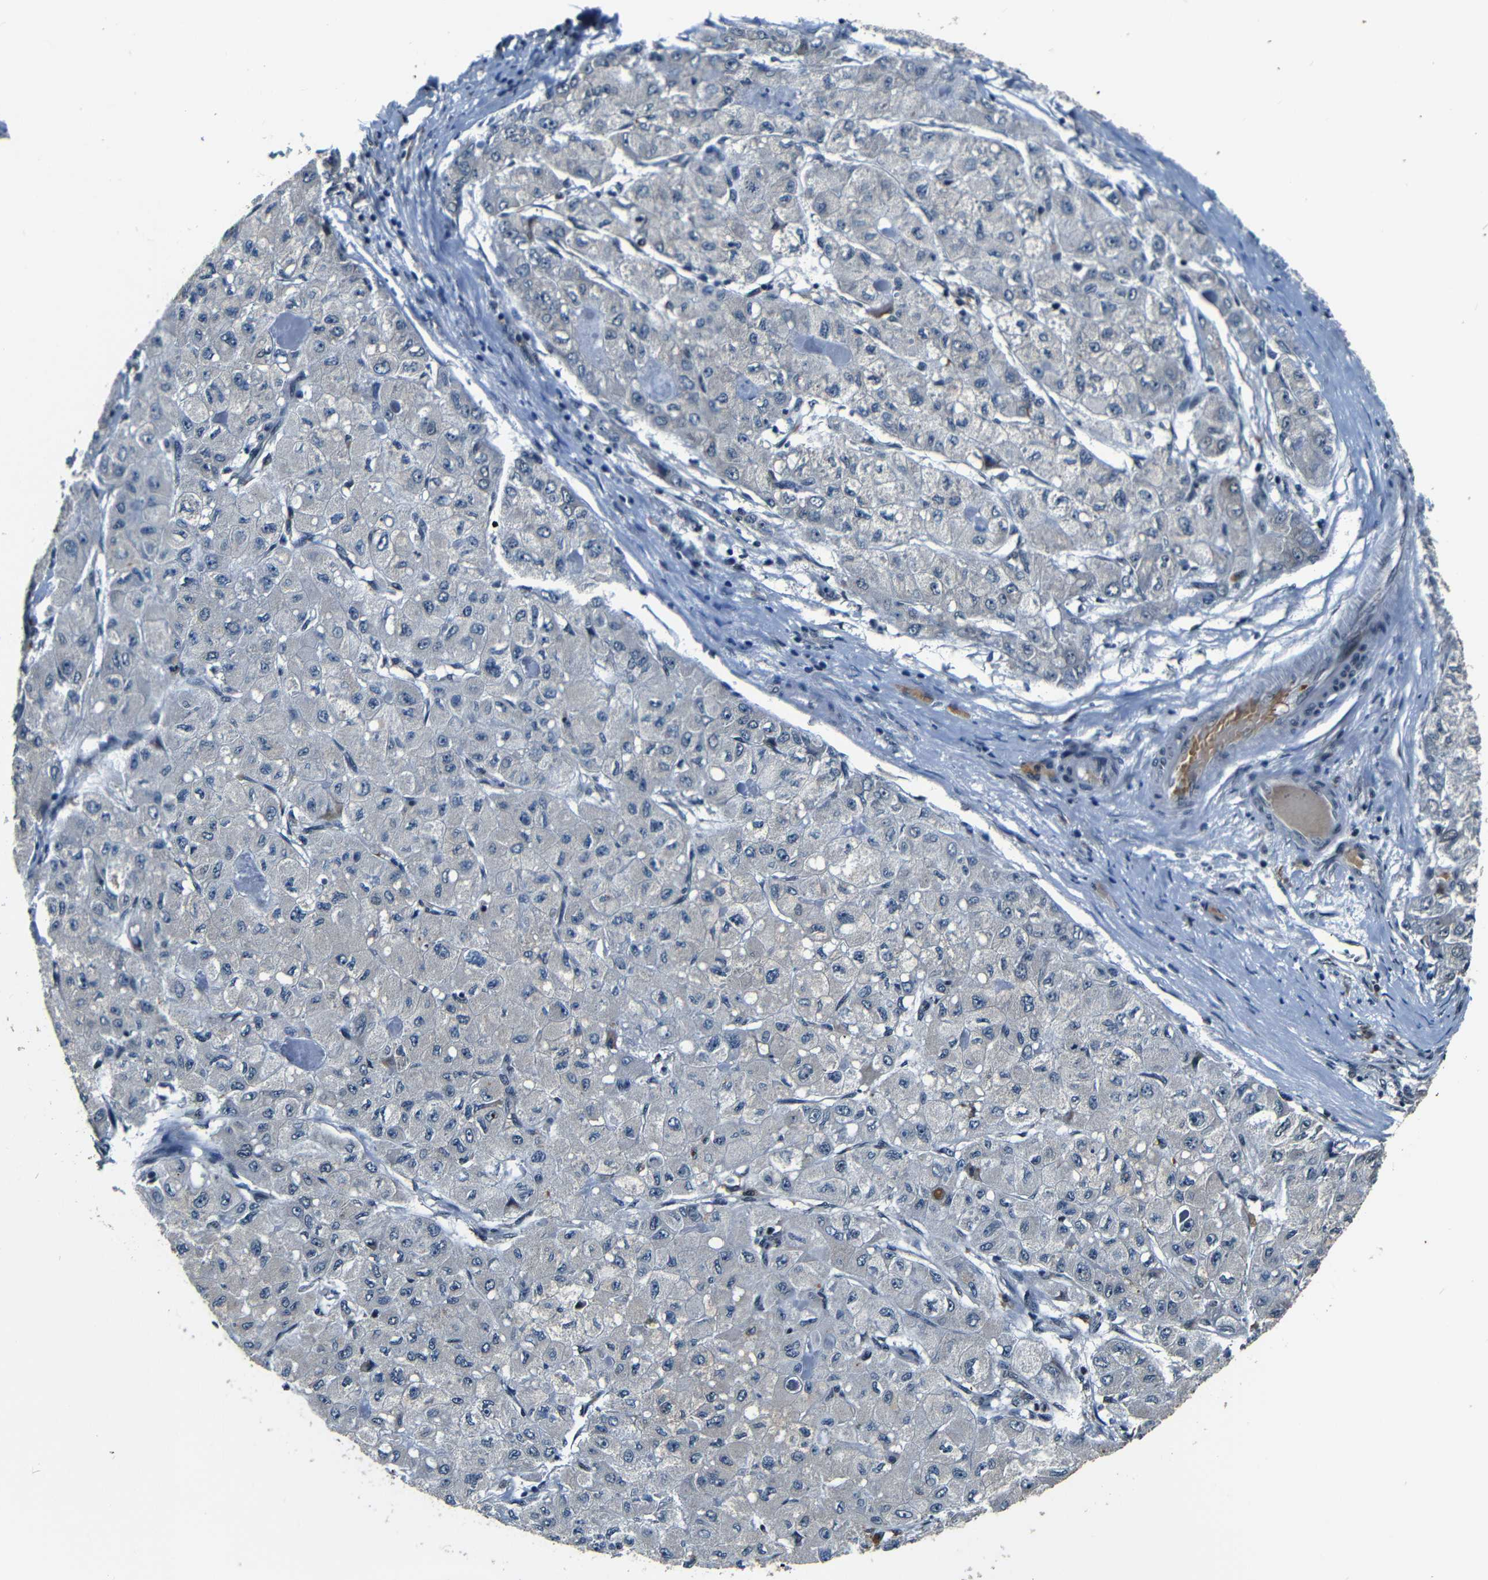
{"staining": {"intensity": "negative", "quantity": "none", "location": "none"}, "tissue": "liver cancer", "cell_type": "Tumor cells", "image_type": "cancer", "snomed": [{"axis": "morphology", "description": "Carcinoma, Hepatocellular, NOS"}, {"axis": "topography", "description": "Liver"}], "caption": "Immunohistochemical staining of liver cancer exhibits no significant positivity in tumor cells. (DAB (3,3'-diaminobenzidine) IHC, high magnification).", "gene": "FOXD4", "patient": {"sex": "male", "age": 80}}